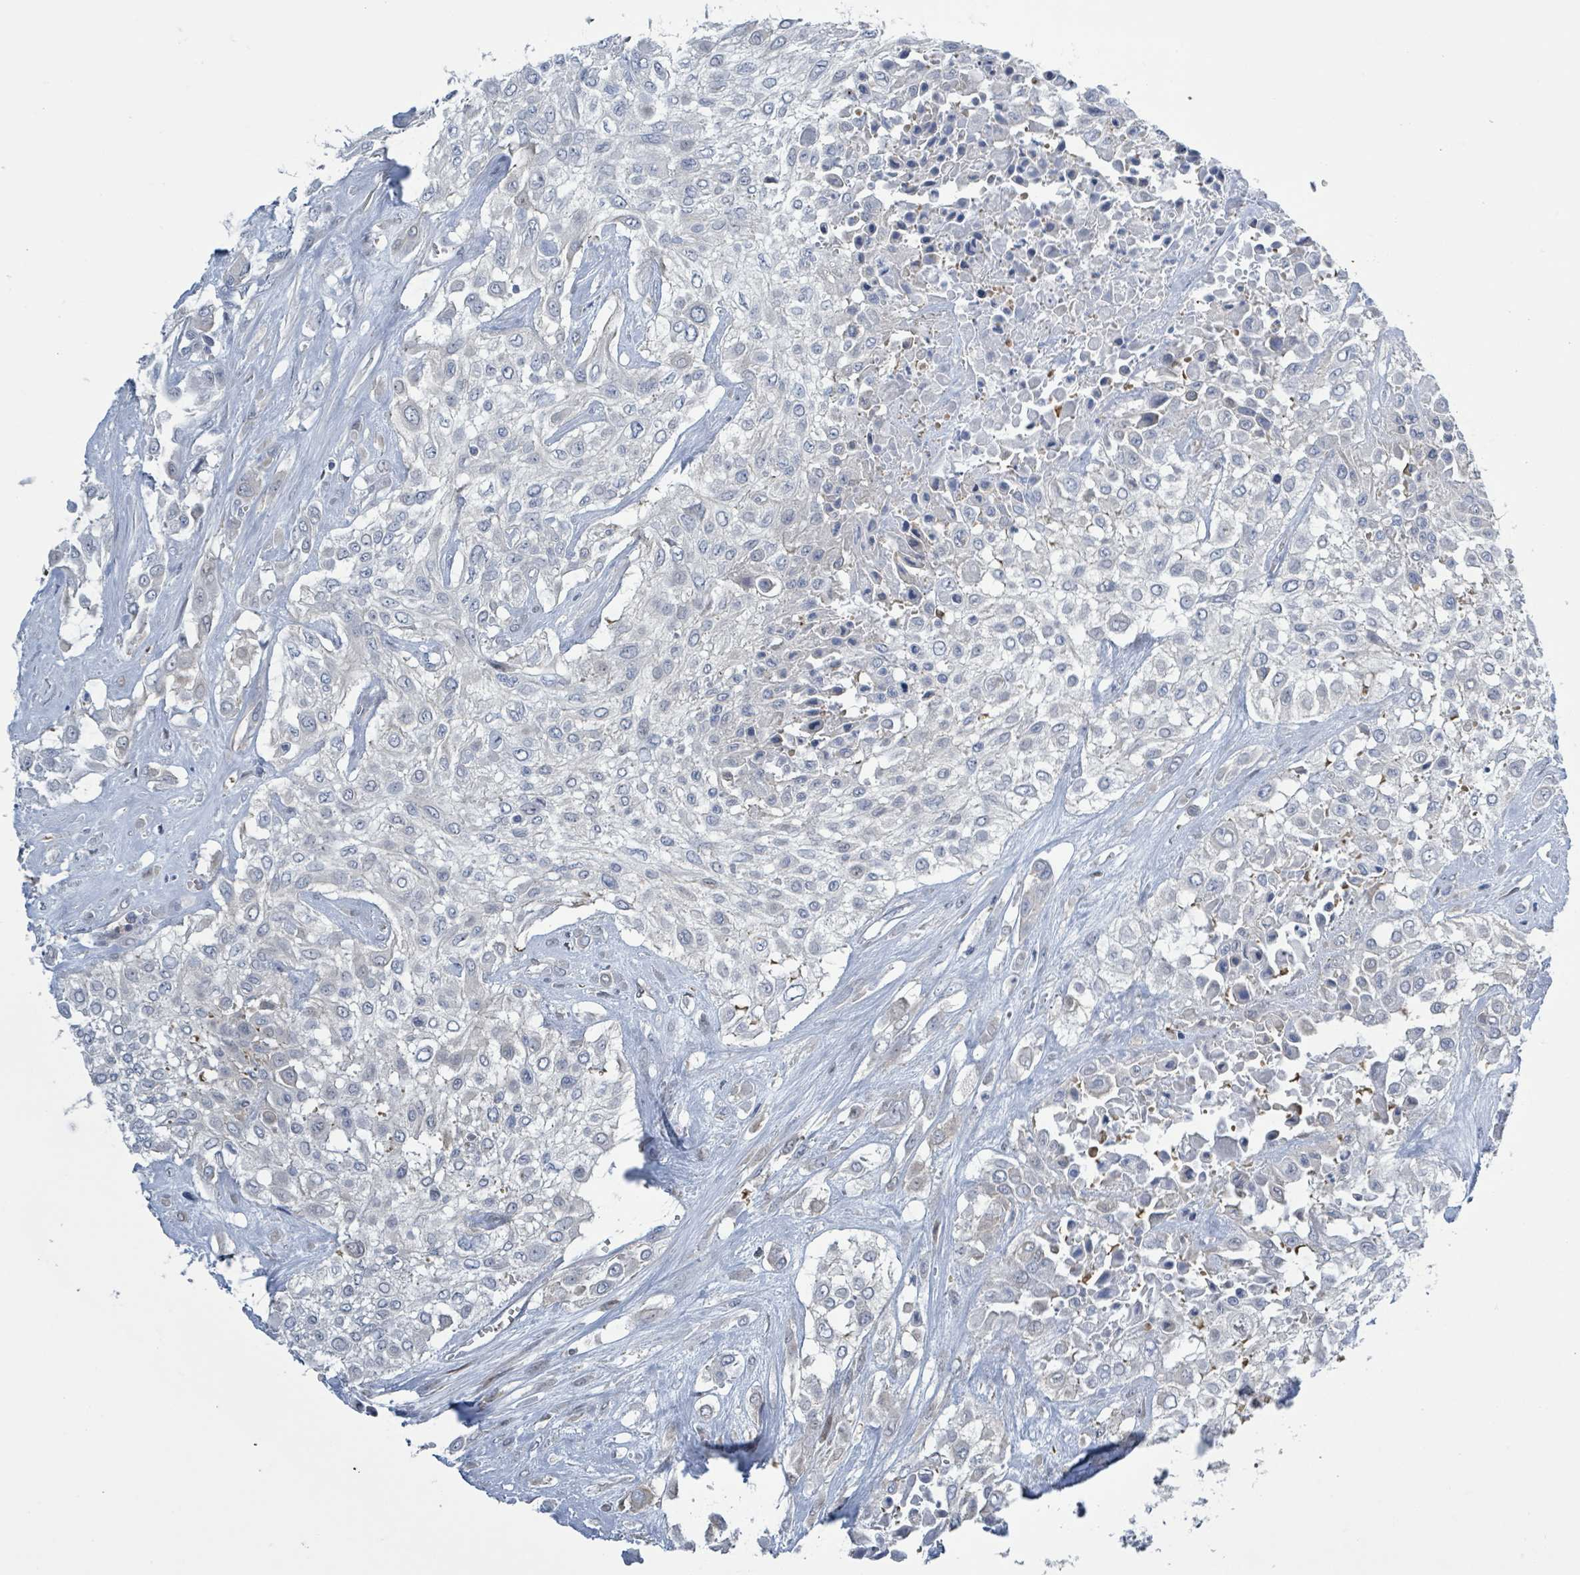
{"staining": {"intensity": "negative", "quantity": "none", "location": "none"}, "tissue": "urothelial cancer", "cell_type": "Tumor cells", "image_type": "cancer", "snomed": [{"axis": "morphology", "description": "Urothelial carcinoma, High grade"}, {"axis": "topography", "description": "Urinary bladder"}], "caption": "A photomicrograph of urothelial cancer stained for a protein displays no brown staining in tumor cells.", "gene": "DGKZ", "patient": {"sex": "male", "age": 57}}